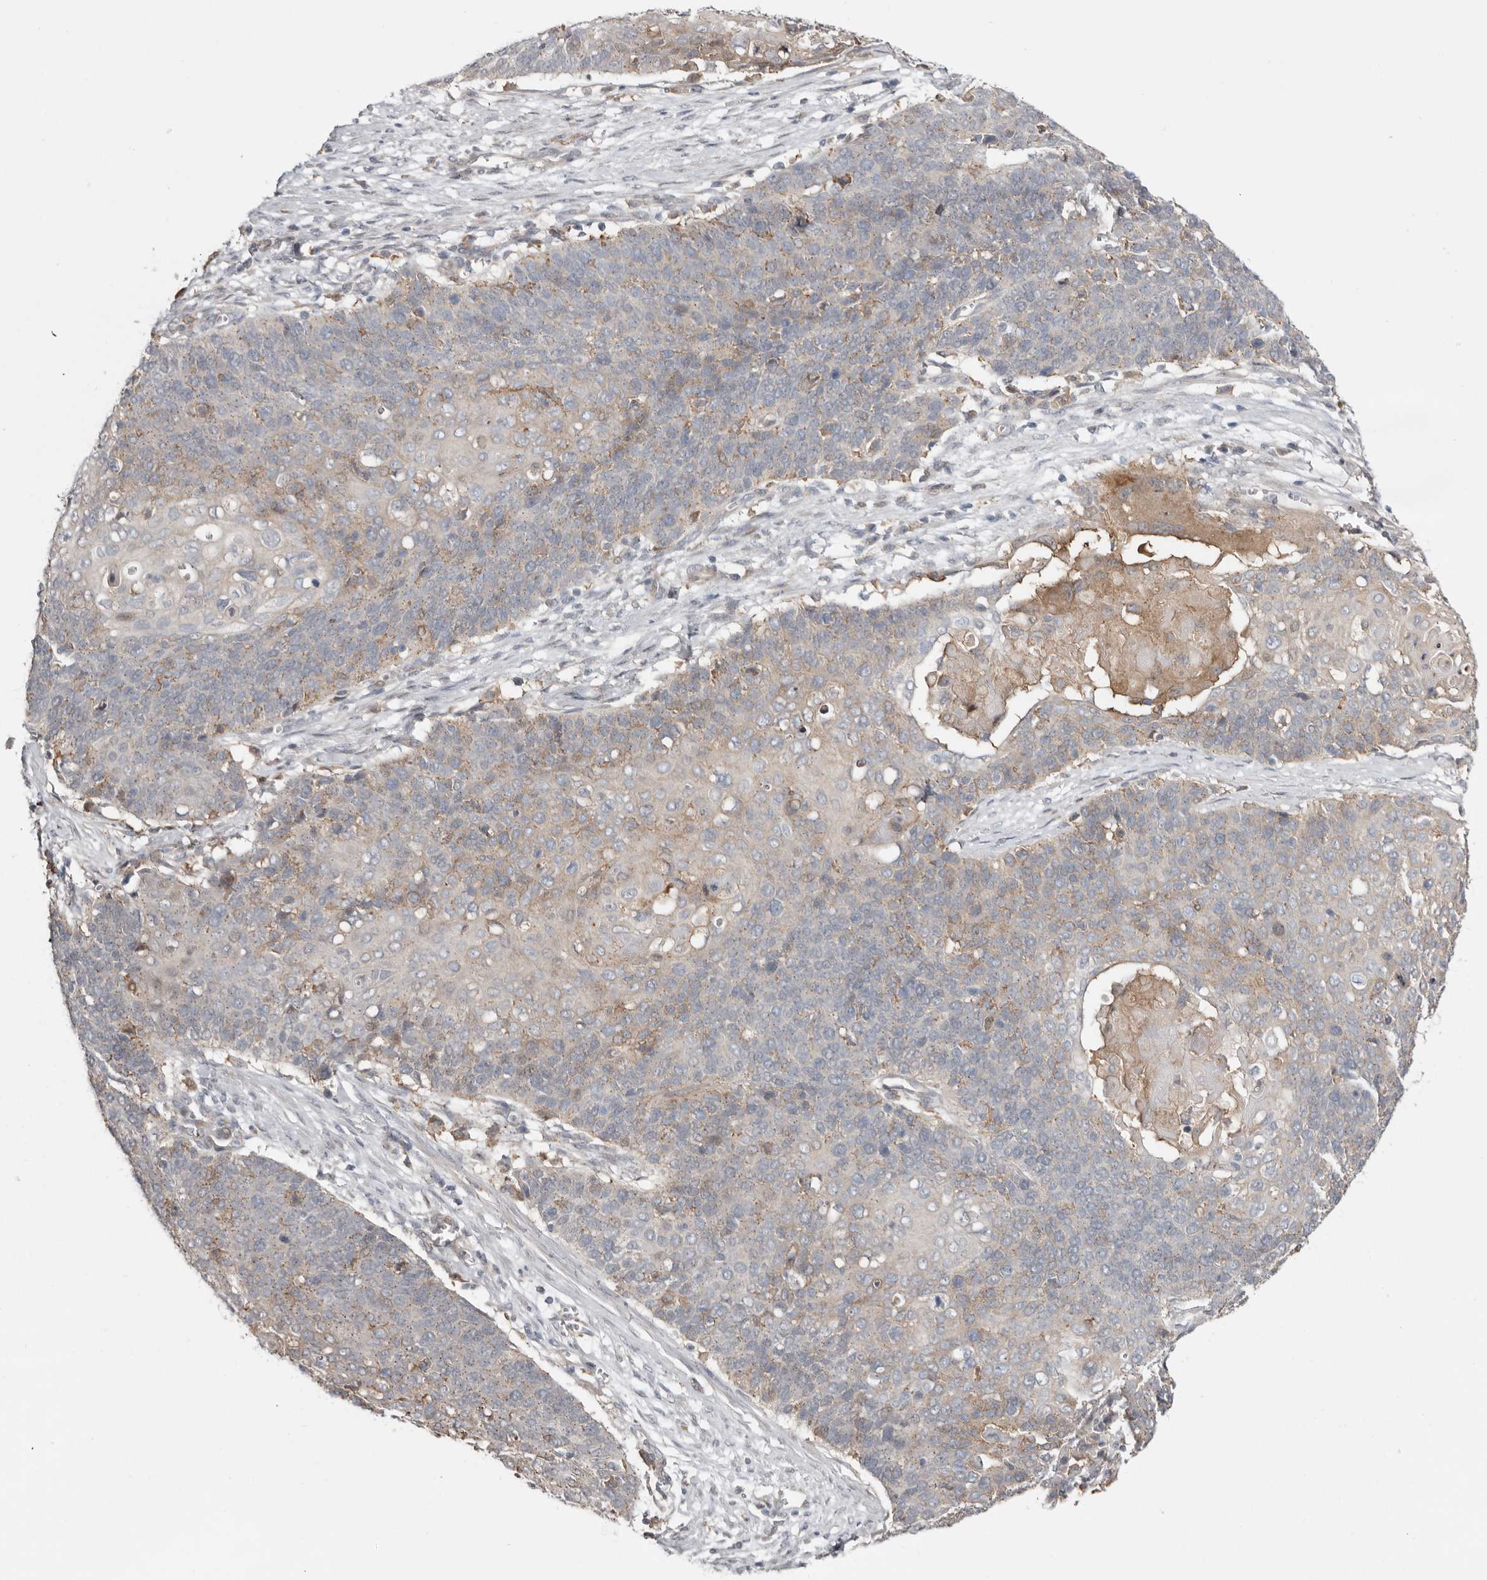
{"staining": {"intensity": "weak", "quantity": "<25%", "location": "cytoplasmic/membranous"}, "tissue": "cervical cancer", "cell_type": "Tumor cells", "image_type": "cancer", "snomed": [{"axis": "morphology", "description": "Squamous cell carcinoma, NOS"}, {"axis": "topography", "description": "Cervix"}], "caption": "DAB (3,3'-diaminobenzidine) immunohistochemical staining of human squamous cell carcinoma (cervical) displays no significant expression in tumor cells.", "gene": "MSRB2", "patient": {"sex": "female", "age": 39}}